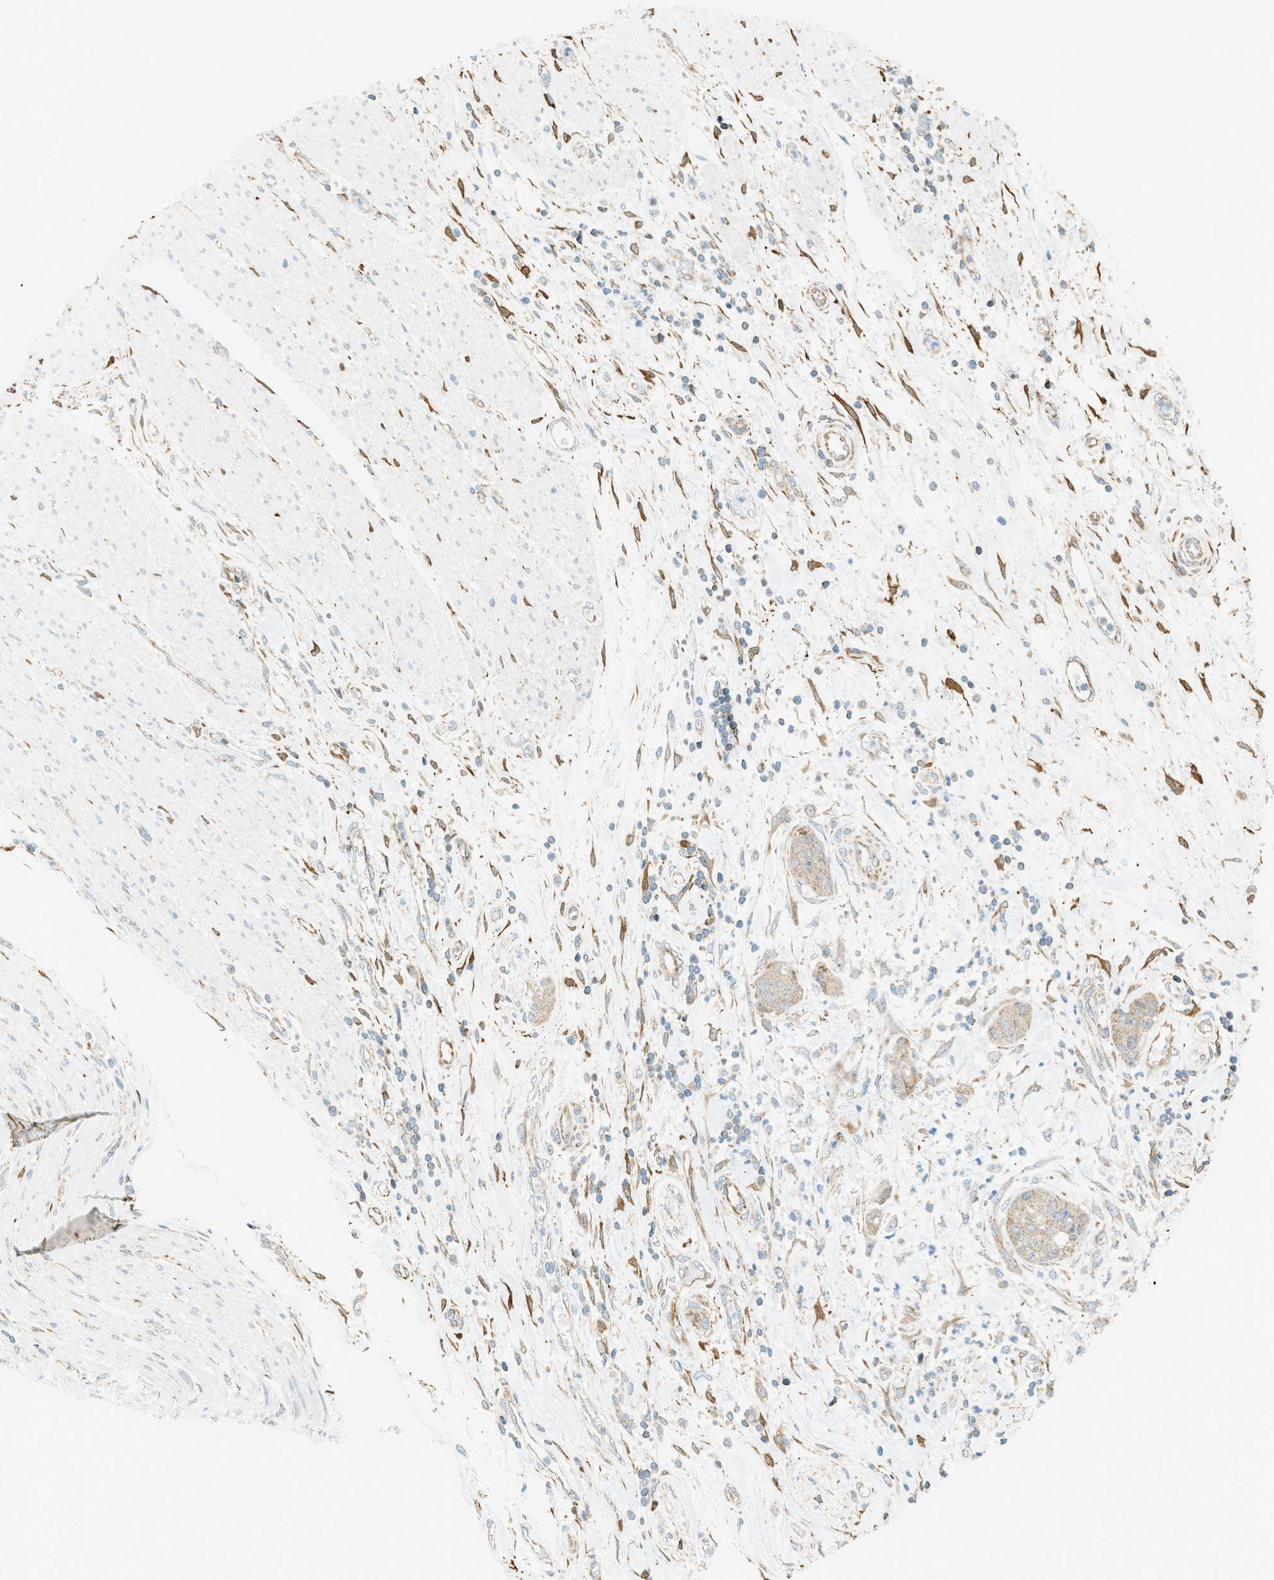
{"staining": {"intensity": "weak", "quantity": ">75%", "location": "cytoplasmic/membranous"}, "tissue": "pancreatic cancer", "cell_type": "Tumor cells", "image_type": "cancer", "snomed": [{"axis": "morphology", "description": "Adenocarcinoma, NOS"}, {"axis": "topography", "description": "Pancreas"}], "caption": "This histopathology image reveals immunohistochemistry staining of pancreatic adenocarcinoma, with low weak cytoplasmic/membranous positivity in about >75% of tumor cells.", "gene": "PIGG", "patient": {"sex": "female", "age": 78}}